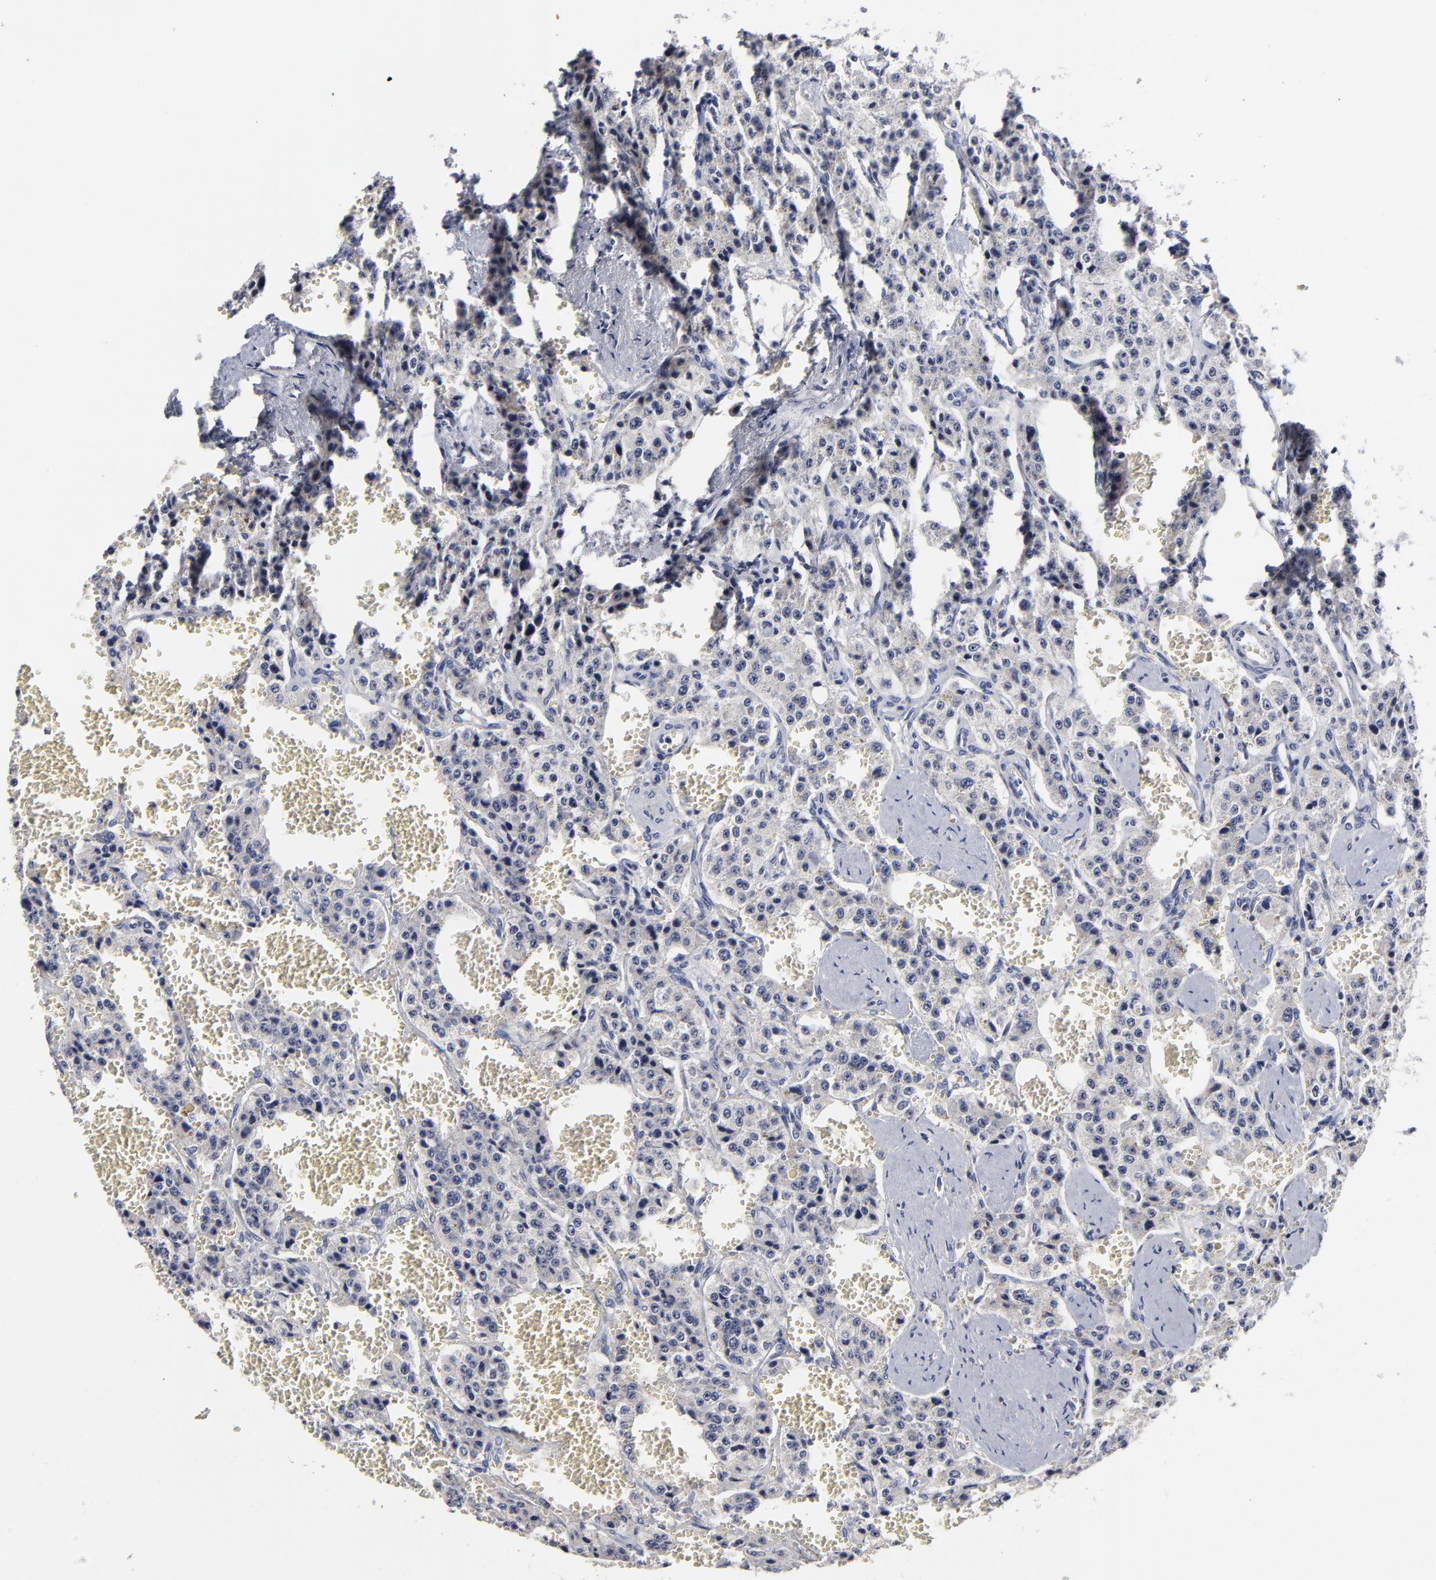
{"staining": {"intensity": "negative", "quantity": "none", "location": "none"}, "tissue": "carcinoid", "cell_type": "Tumor cells", "image_type": "cancer", "snomed": [{"axis": "morphology", "description": "Carcinoid, malignant, NOS"}, {"axis": "topography", "description": "Small intestine"}], "caption": "Immunohistochemistry micrograph of human carcinoid stained for a protein (brown), which shows no positivity in tumor cells. The staining was performed using DAB to visualize the protein expression in brown, while the nuclei were stained in blue with hematoxylin (Magnification: 20x).", "gene": "TRAT1", "patient": {"sex": "male", "age": 52}}